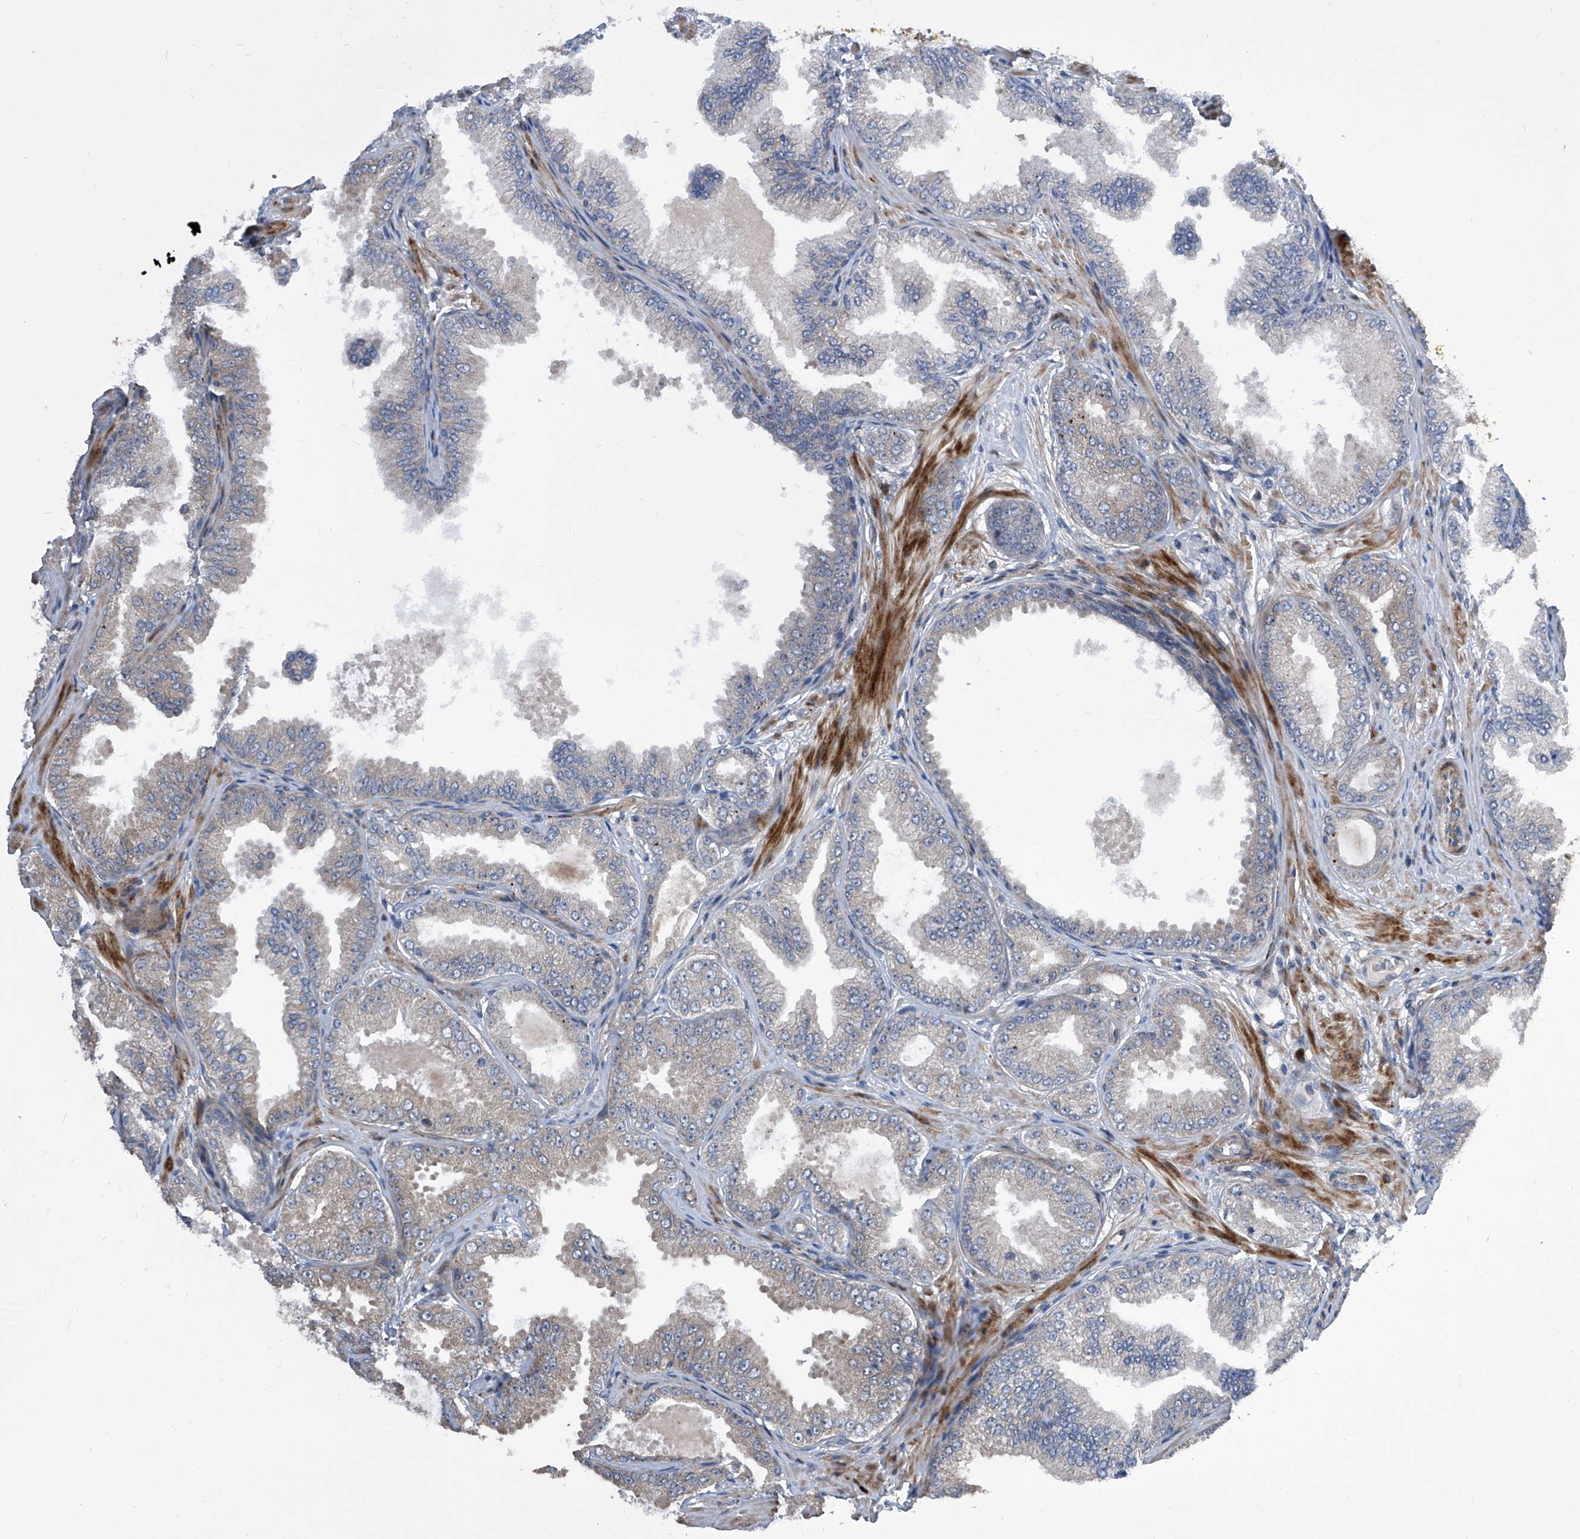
{"staining": {"intensity": "negative", "quantity": "none", "location": "none"}, "tissue": "prostate cancer", "cell_type": "Tumor cells", "image_type": "cancer", "snomed": [{"axis": "morphology", "description": "Adenocarcinoma, Low grade"}, {"axis": "topography", "description": "Prostate"}], "caption": "Micrograph shows no significant protein expression in tumor cells of prostate cancer (low-grade adenocarcinoma).", "gene": "USF3", "patient": {"sex": "male", "age": 63}}